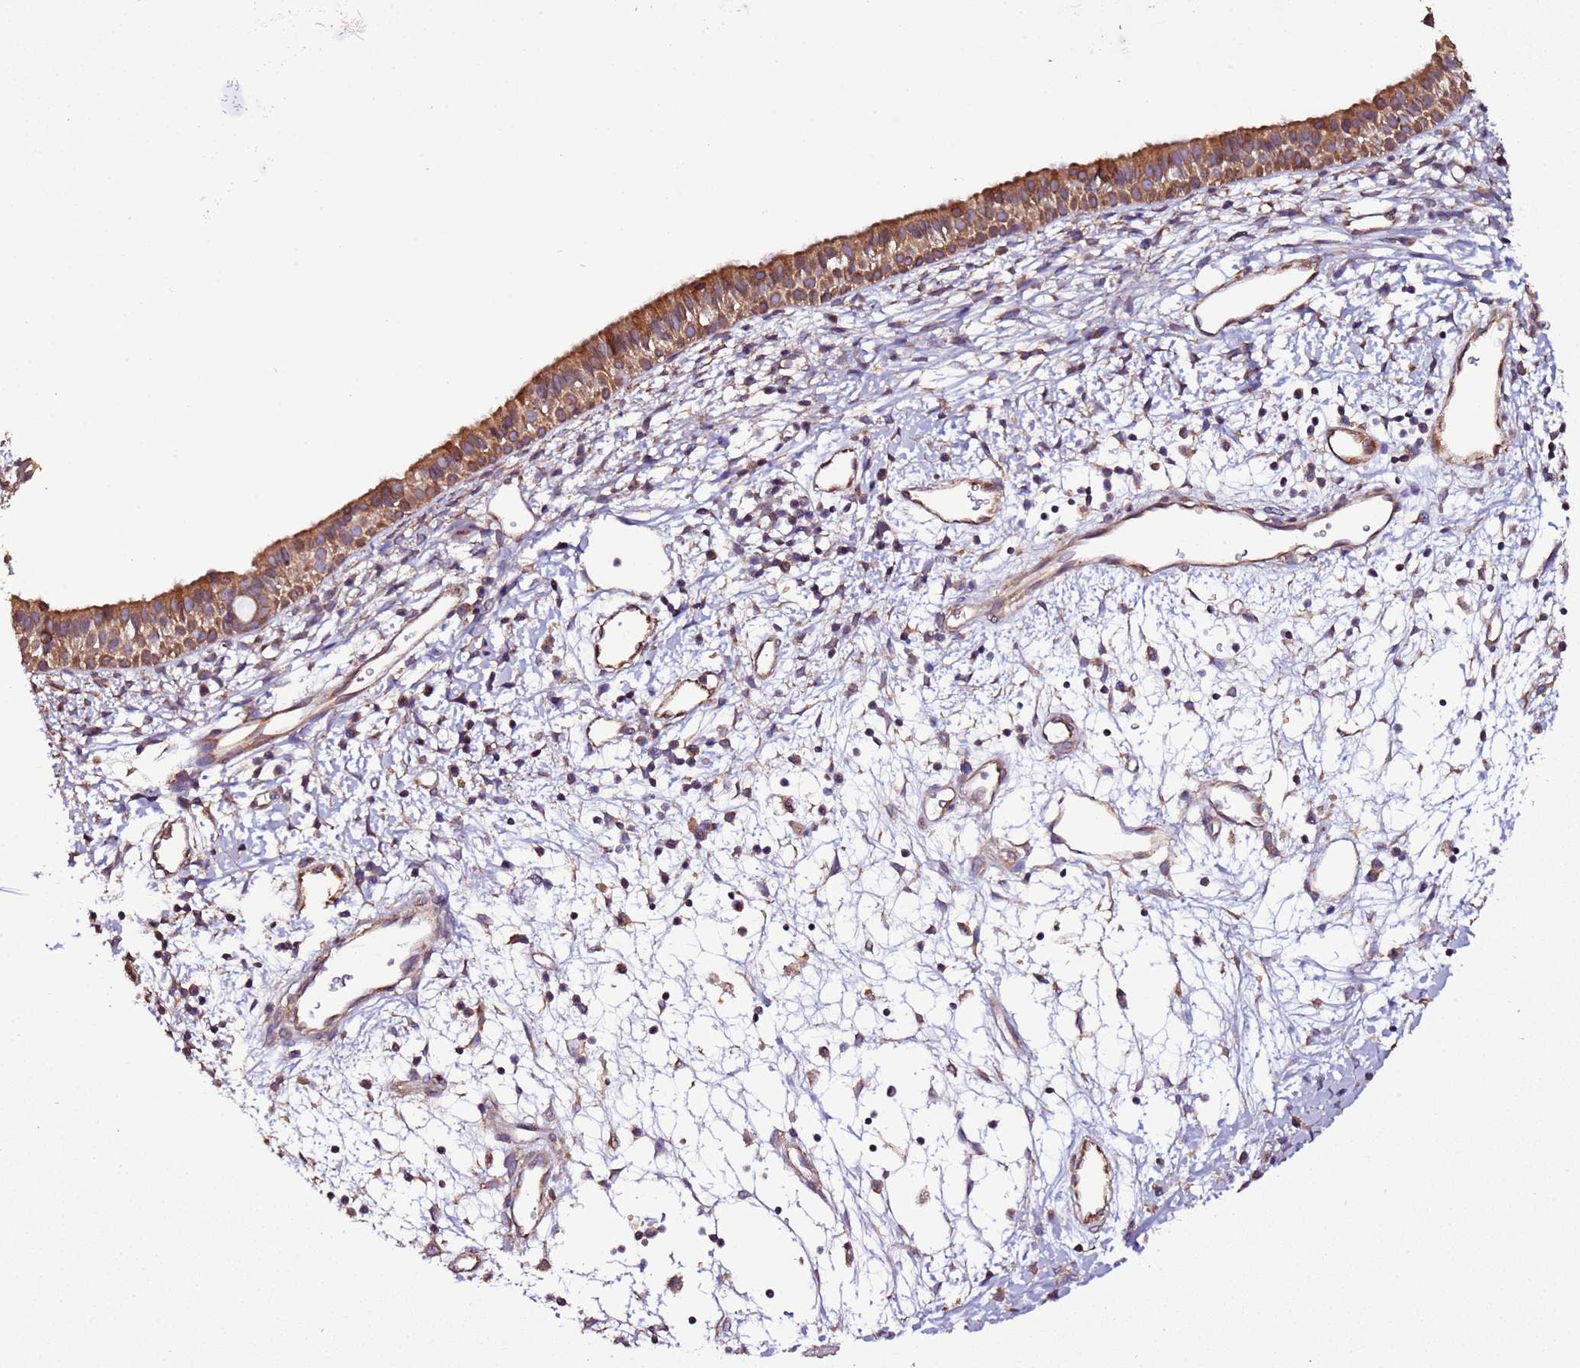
{"staining": {"intensity": "moderate", "quantity": ">75%", "location": "cytoplasmic/membranous"}, "tissue": "nasopharynx", "cell_type": "Respiratory epithelial cells", "image_type": "normal", "snomed": [{"axis": "morphology", "description": "Normal tissue, NOS"}, {"axis": "topography", "description": "Nasopharynx"}], "caption": "Immunohistochemical staining of unremarkable nasopharynx reveals medium levels of moderate cytoplasmic/membranous expression in approximately >75% of respiratory epithelial cells.", "gene": "SLC41A3", "patient": {"sex": "male", "age": 22}}